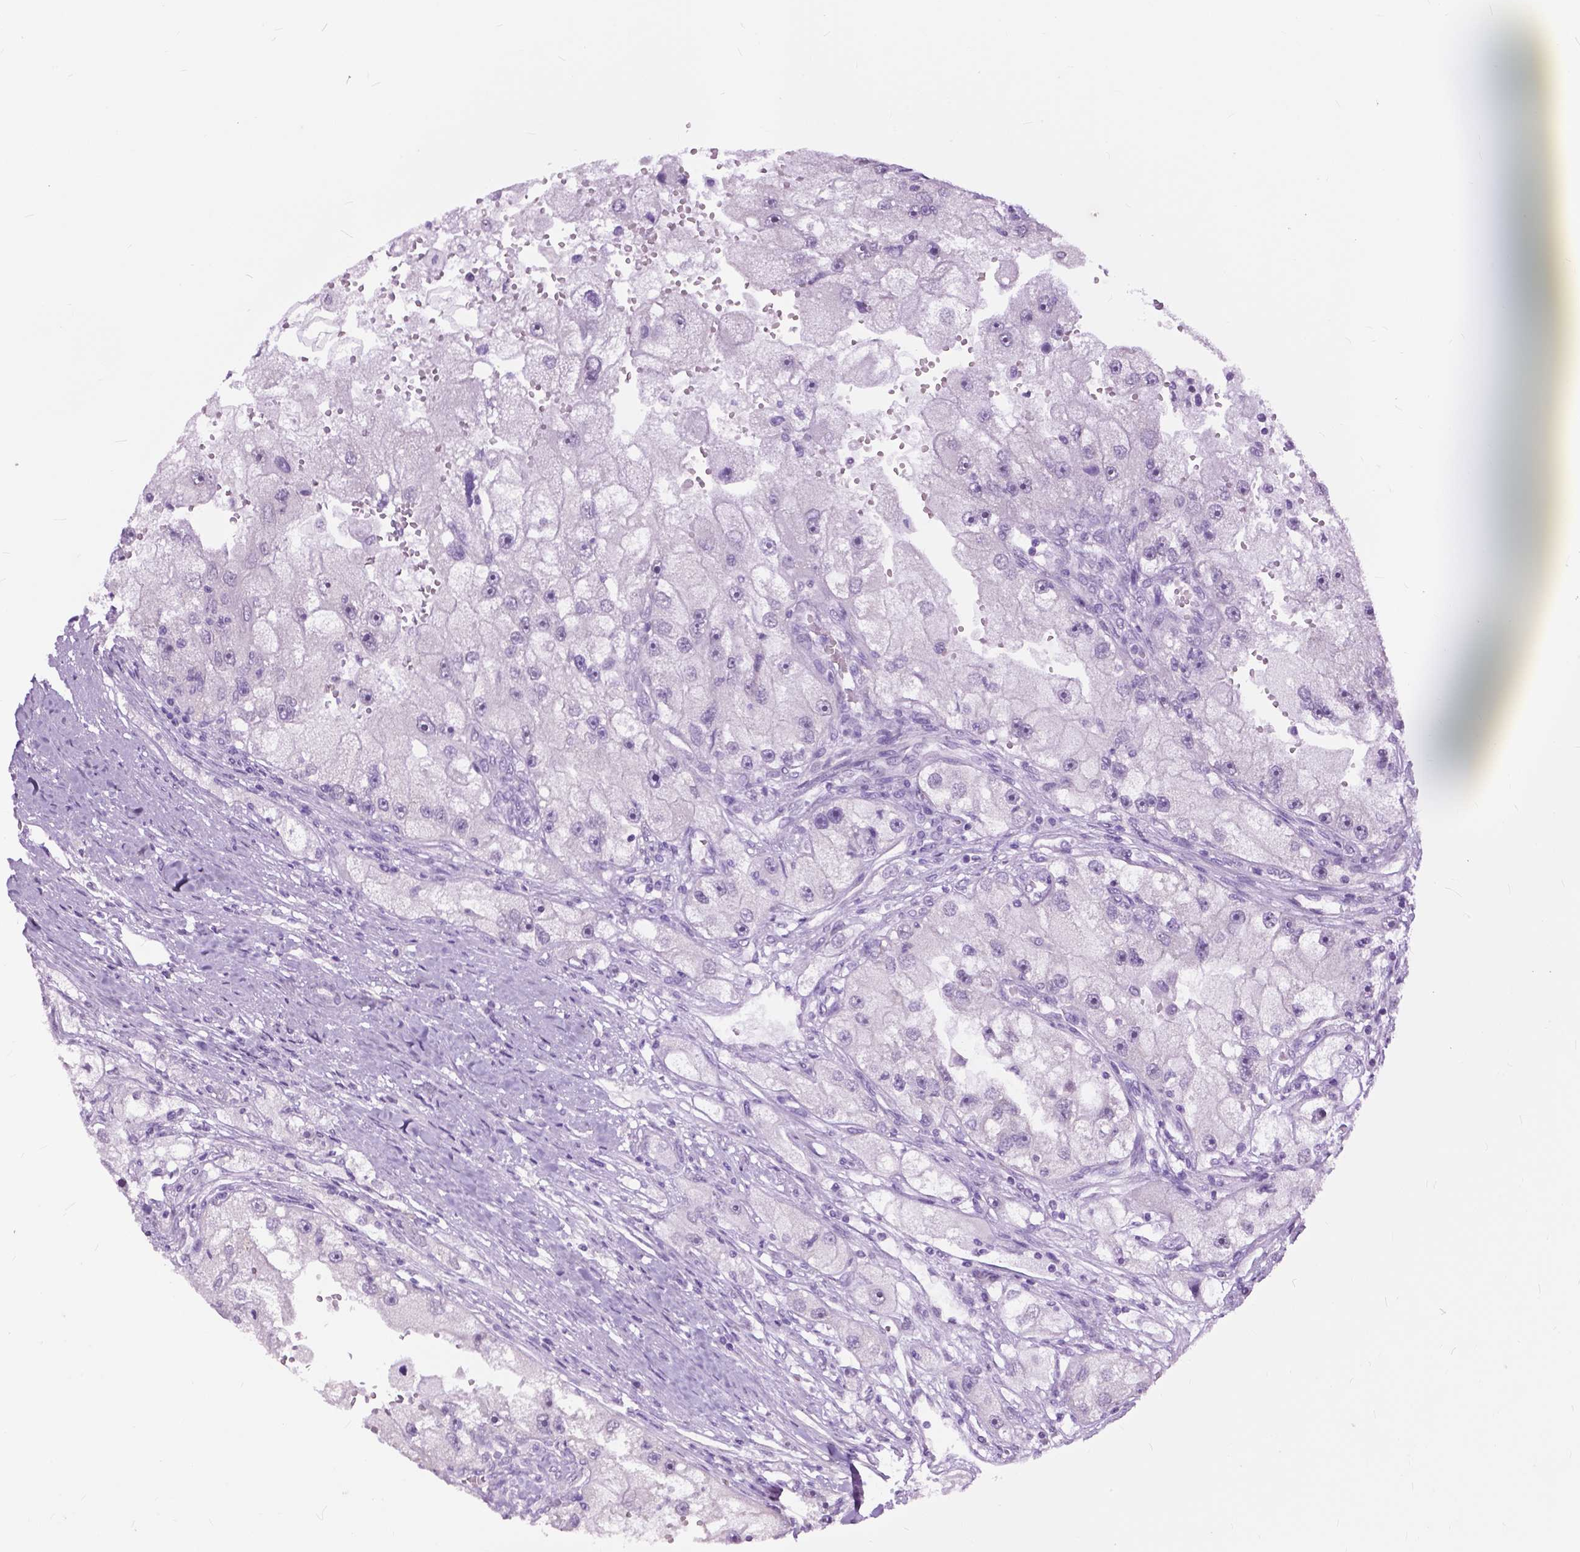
{"staining": {"intensity": "negative", "quantity": "none", "location": "none"}, "tissue": "renal cancer", "cell_type": "Tumor cells", "image_type": "cancer", "snomed": [{"axis": "morphology", "description": "Adenocarcinoma, NOS"}, {"axis": "topography", "description": "Kidney"}], "caption": "The photomicrograph demonstrates no significant expression in tumor cells of renal cancer.", "gene": "GPR37L1", "patient": {"sex": "male", "age": 63}}